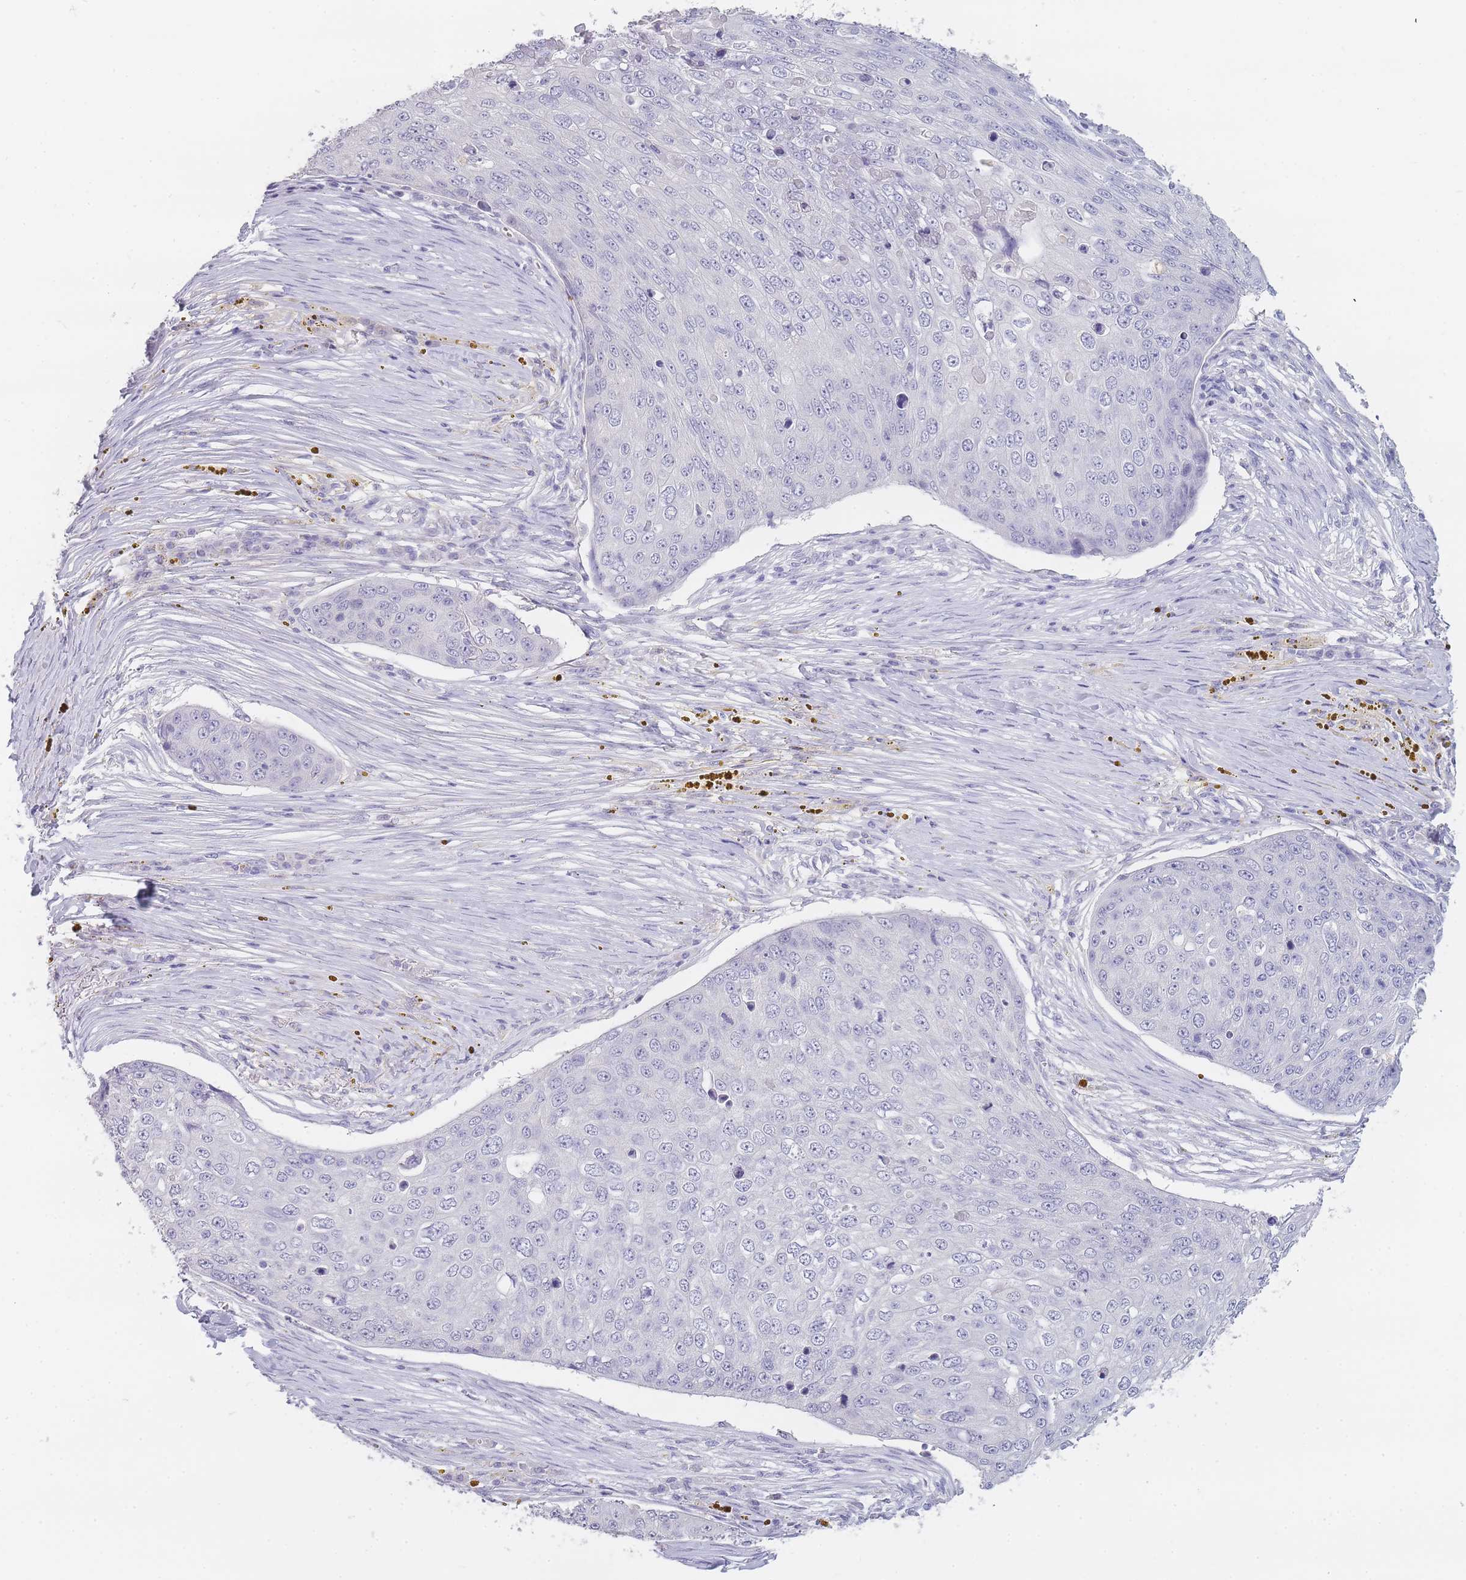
{"staining": {"intensity": "negative", "quantity": "none", "location": "none"}, "tissue": "skin cancer", "cell_type": "Tumor cells", "image_type": "cancer", "snomed": [{"axis": "morphology", "description": "Squamous cell carcinoma, NOS"}, {"axis": "topography", "description": "Skin"}], "caption": "High magnification brightfield microscopy of skin cancer (squamous cell carcinoma) stained with DAB (brown) and counterstained with hematoxylin (blue): tumor cells show no significant positivity.", "gene": "INS", "patient": {"sex": "male", "age": 71}}